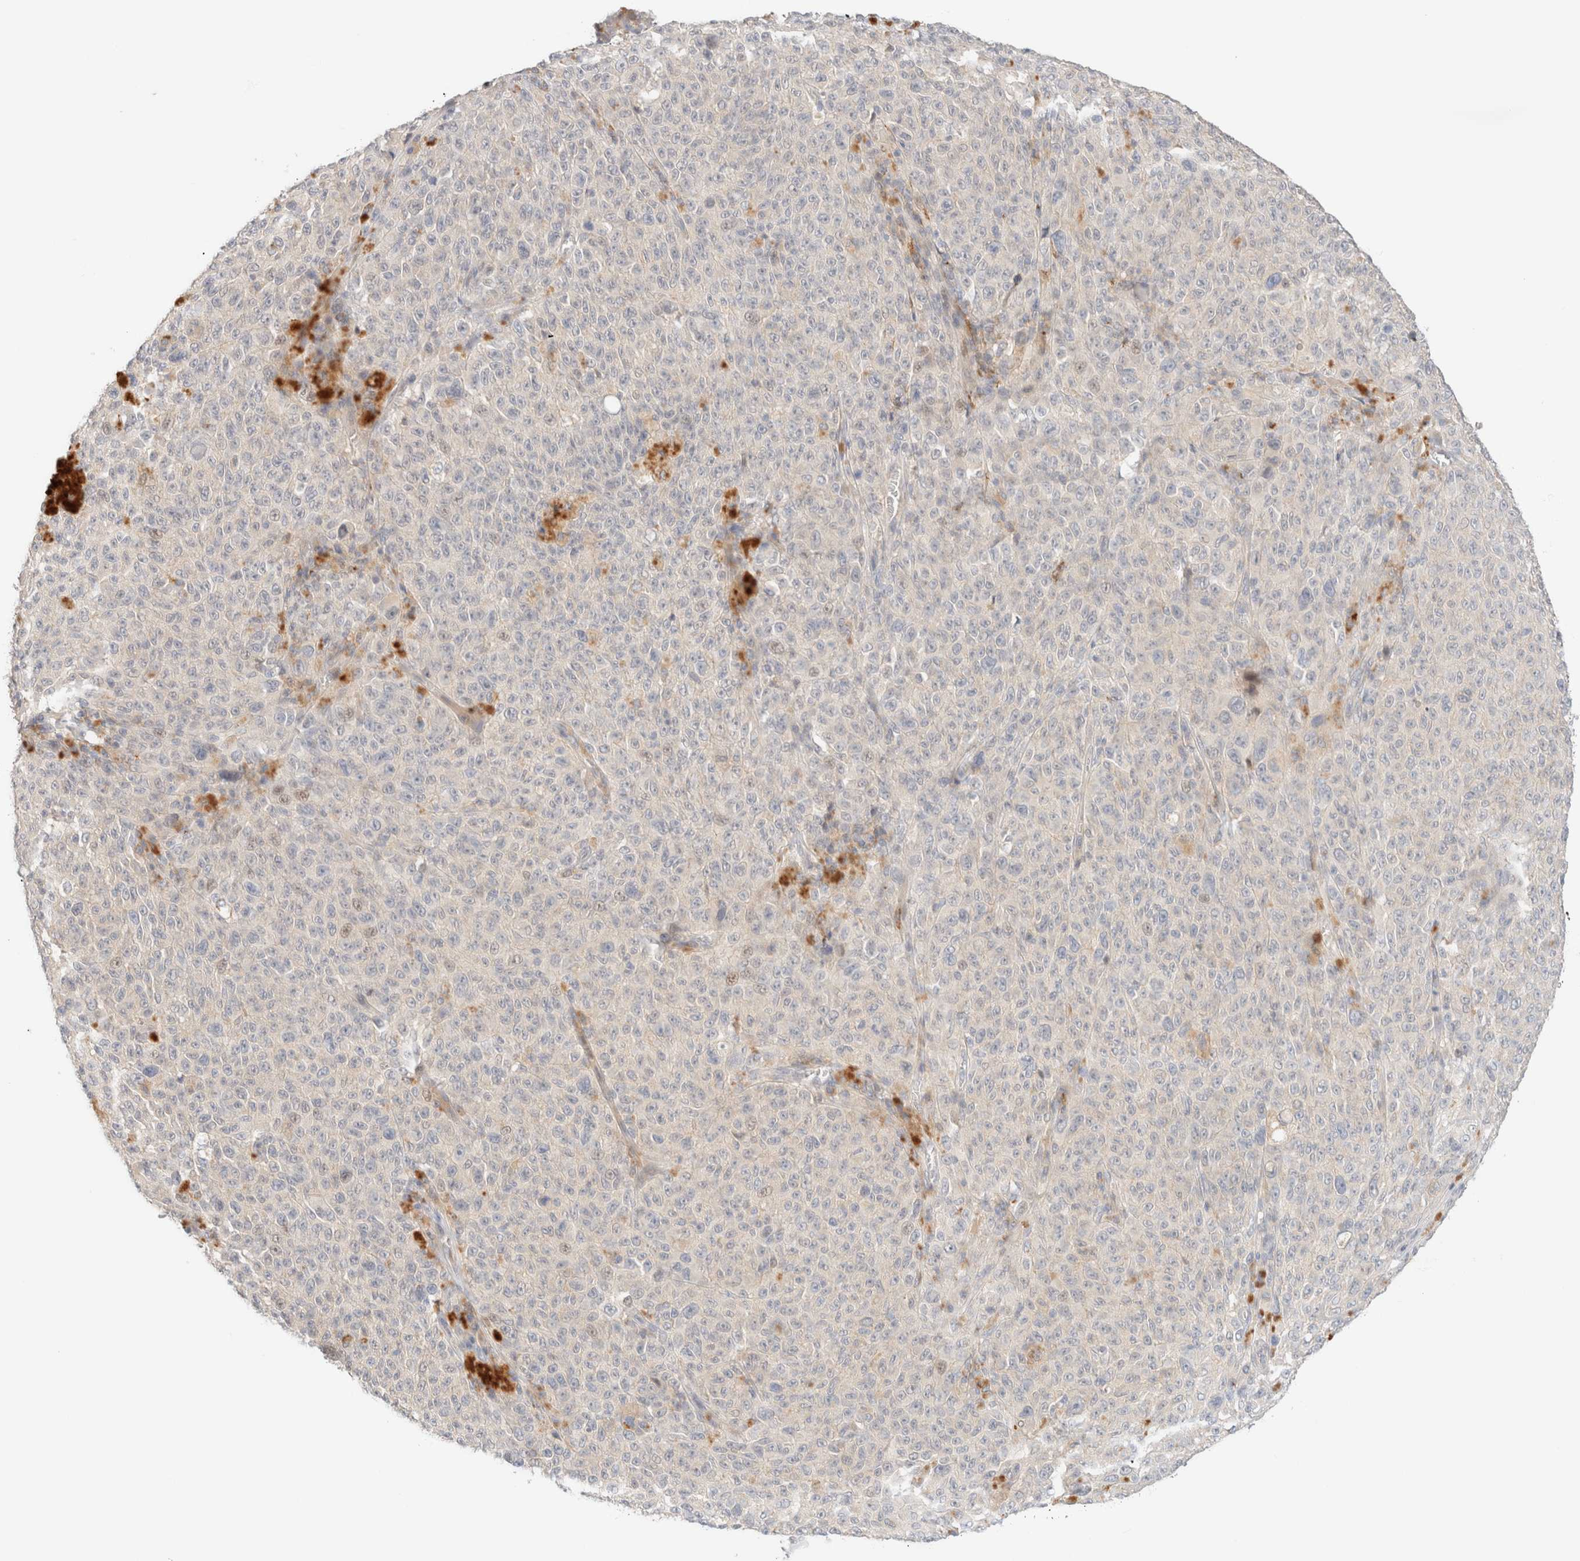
{"staining": {"intensity": "negative", "quantity": "none", "location": "none"}, "tissue": "melanoma", "cell_type": "Tumor cells", "image_type": "cancer", "snomed": [{"axis": "morphology", "description": "Malignant melanoma, NOS"}, {"axis": "topography", "description": "Skin"}], "caption": "Melanoma was stained to show a protein in brown. There is no significant expression in tumor cells. Nuclei are stained in blue.", "gene": "SGSM2", "patient": {"sex": "female", "age": 82}}